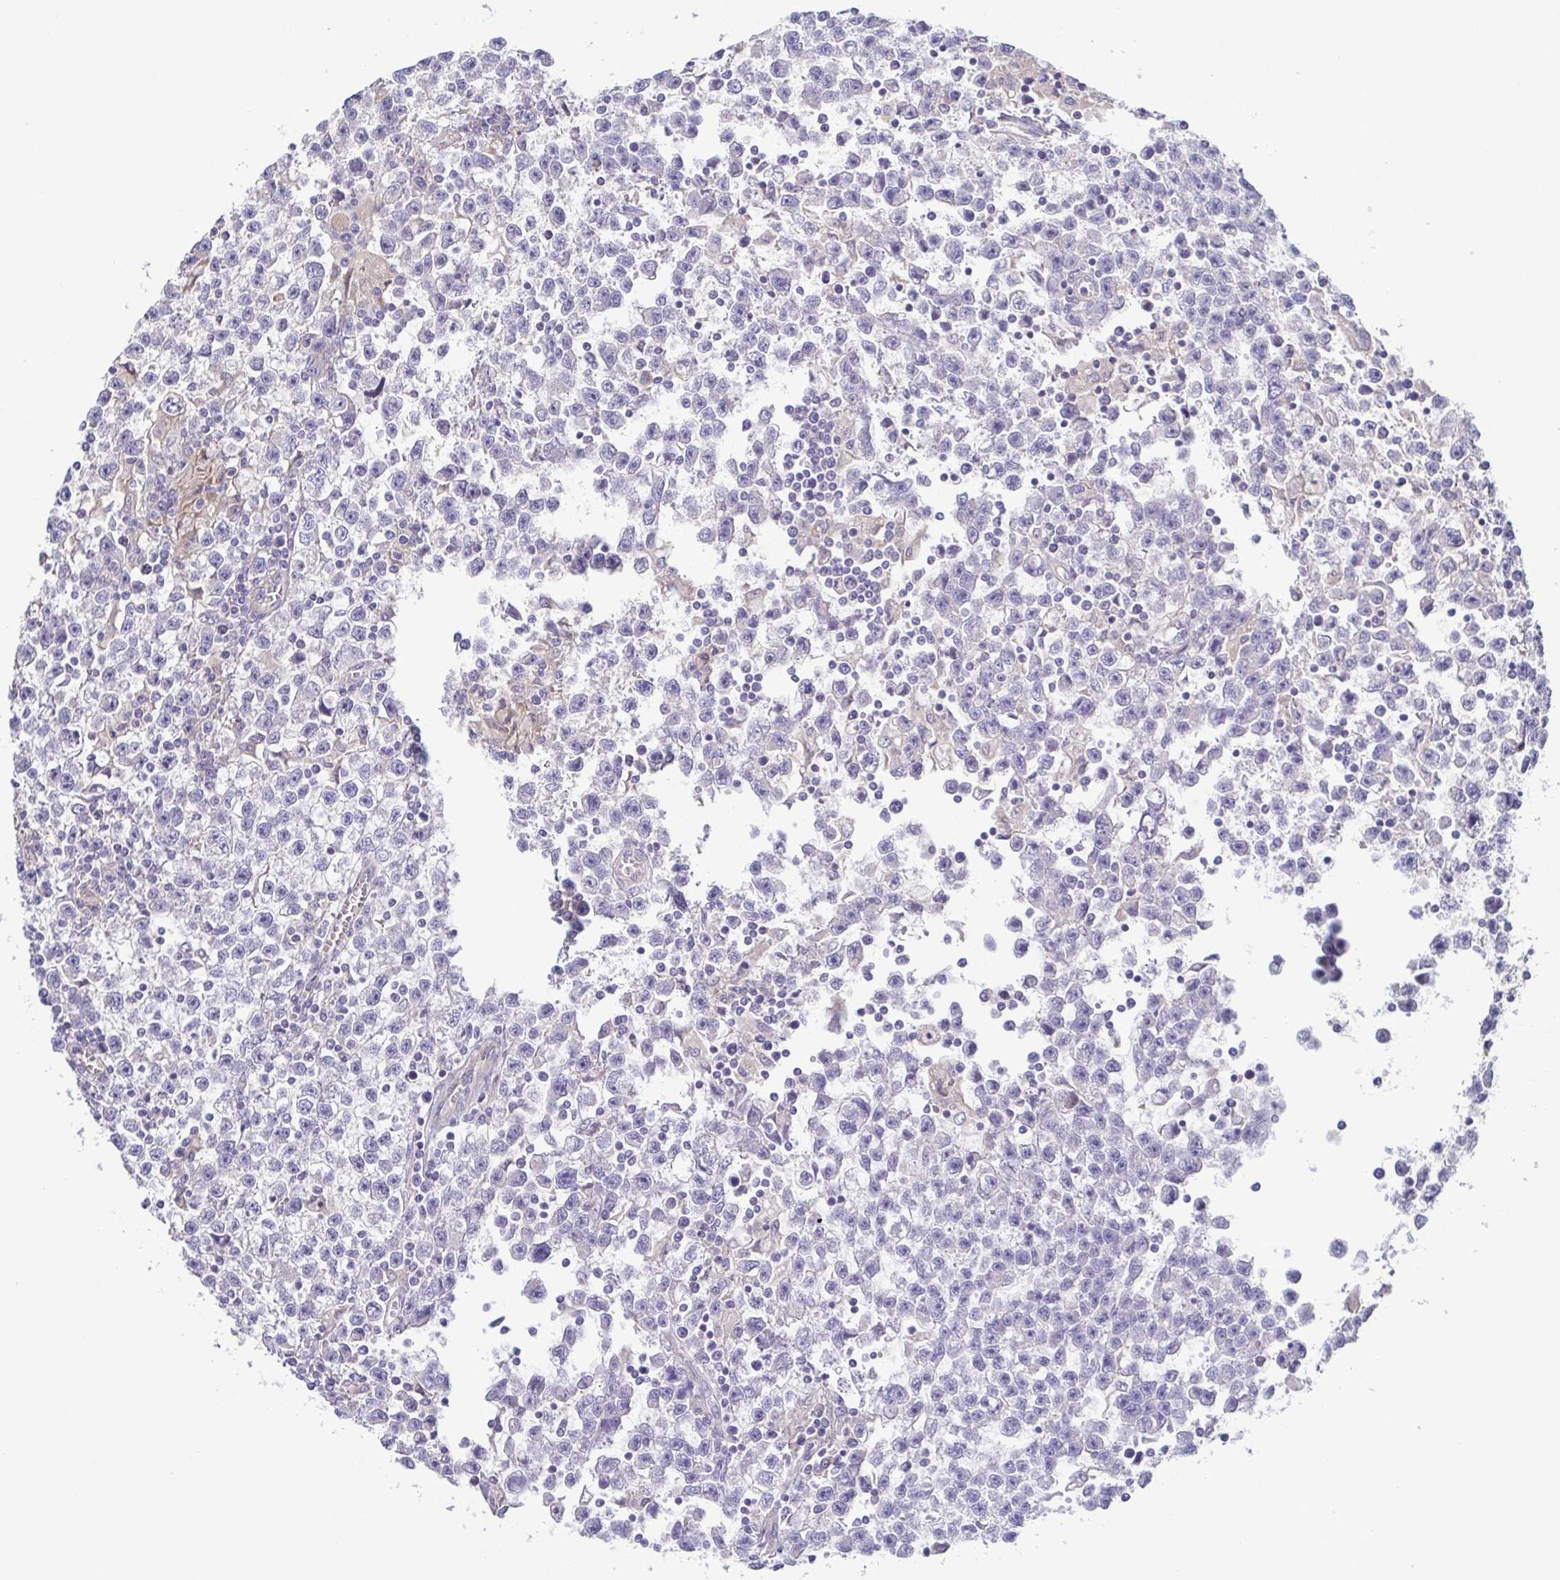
{"staining": {"intensity": "negative", "quantity": "none", "location": "none"}, "tissue": "testis cancer", "cell_type": "Tumor cells", "image_type": "cancer", "snomed": [{"axis": "morphology", "description": "Seminoma, NOS"}, {"axis": "topography", "description": "Testis"}], "caption": "IHC micrograph of seminoma (testis) stained for a protein (brown), which demonstrates no staining in tumor cells.", "gene": "LMF2", "patient": {"sex": "male", "age": 31}}